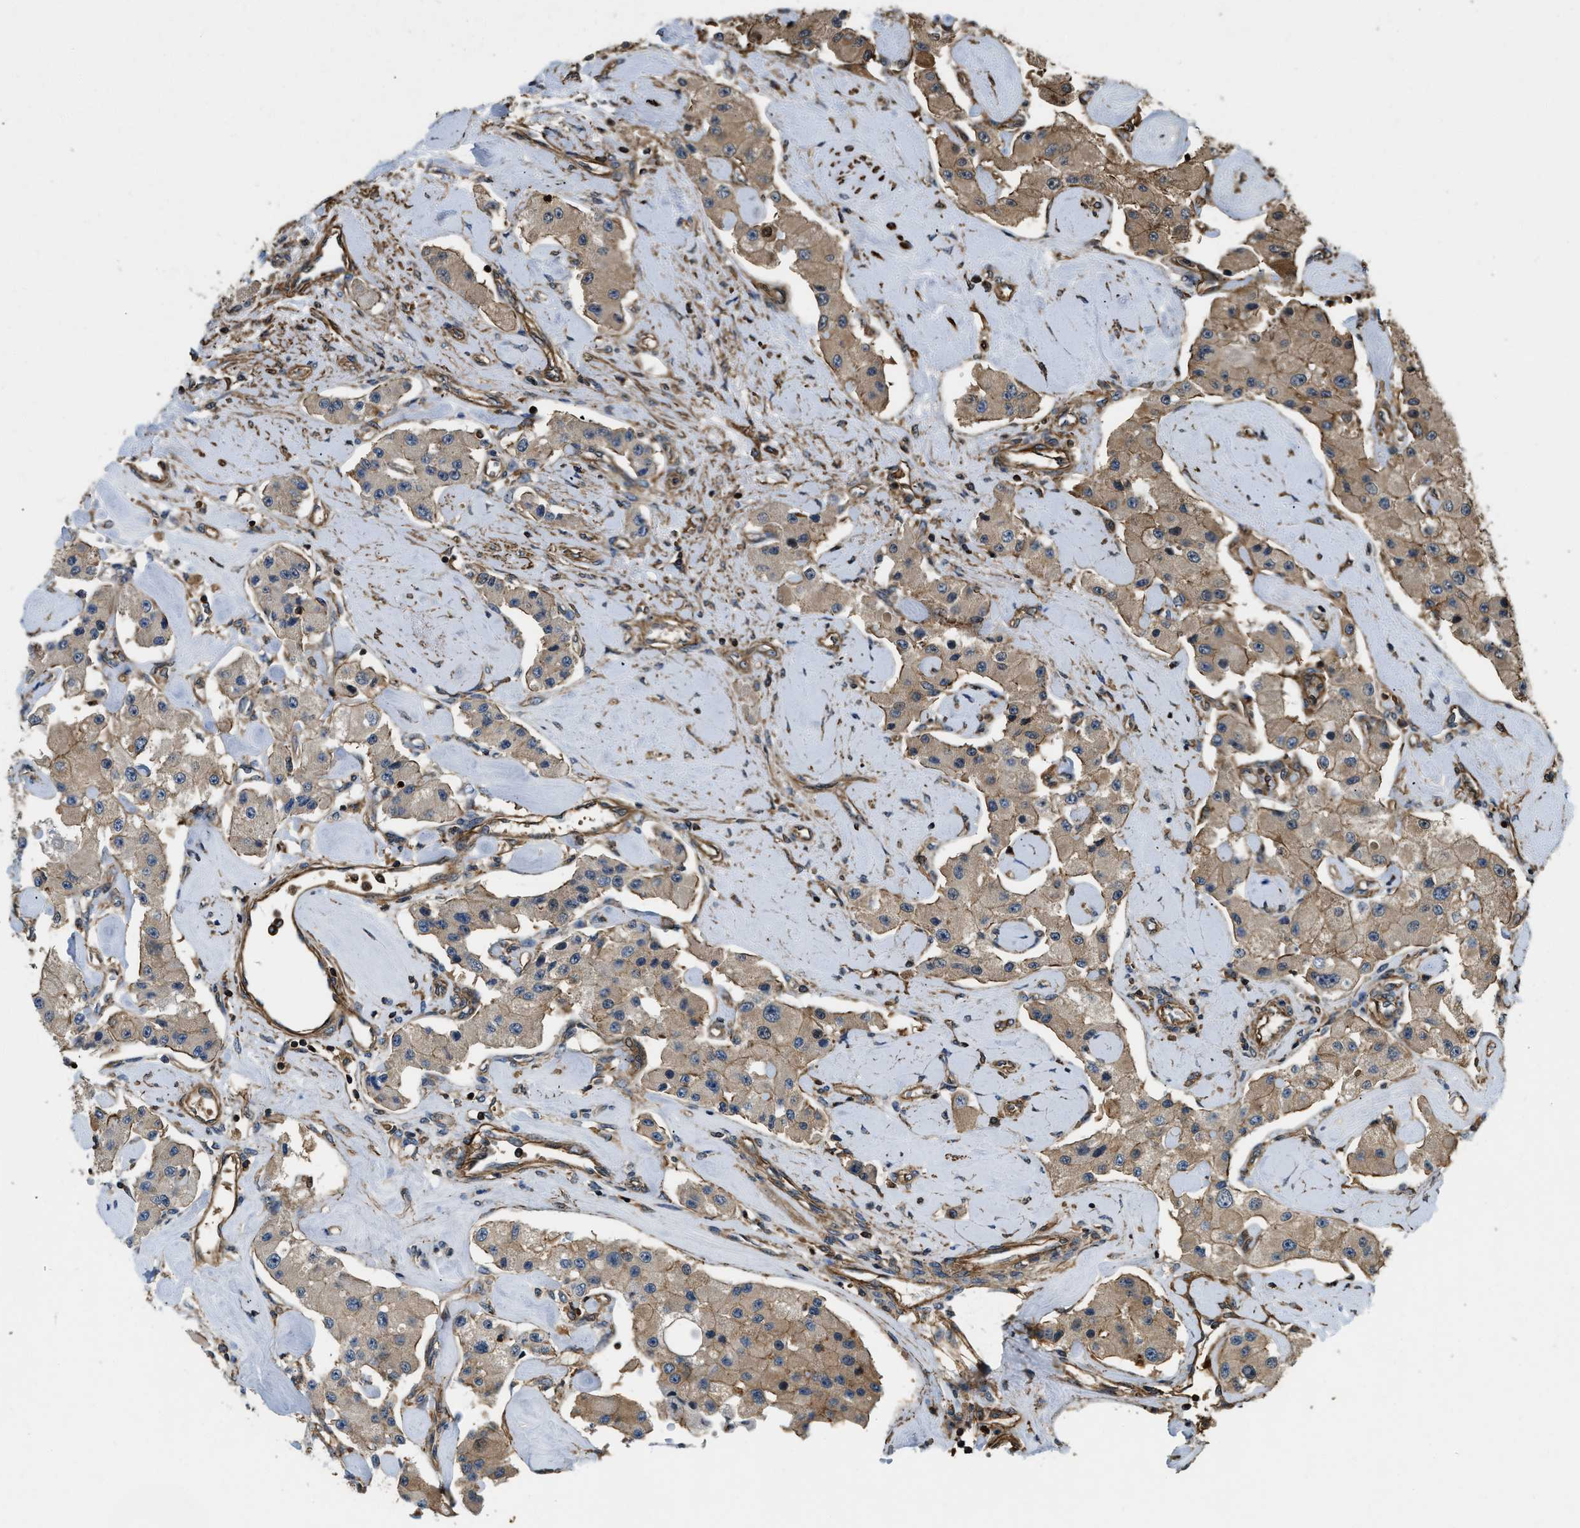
{"staining": {"intensity": "moderate", "quantity": ">75%", "location": "cytoplasmic/membranous"}, "tissue": "carcinoid", "cell_type": "Tumor cells", "image_type": "cancer", "snomed": [{"axis": "morphology", "description": "Carcinoid, malignant, NOS"}, {"axis": "topography", "description": "Pancreas"}], "caption": "Protein analysis of carcinoid (malignant) tissue shows moderate cytoplasmic/membranous positivity in approximately >75% of tumor cells.", "gene": "YARS1", "patient": {"sex": "male", "age": 41}}